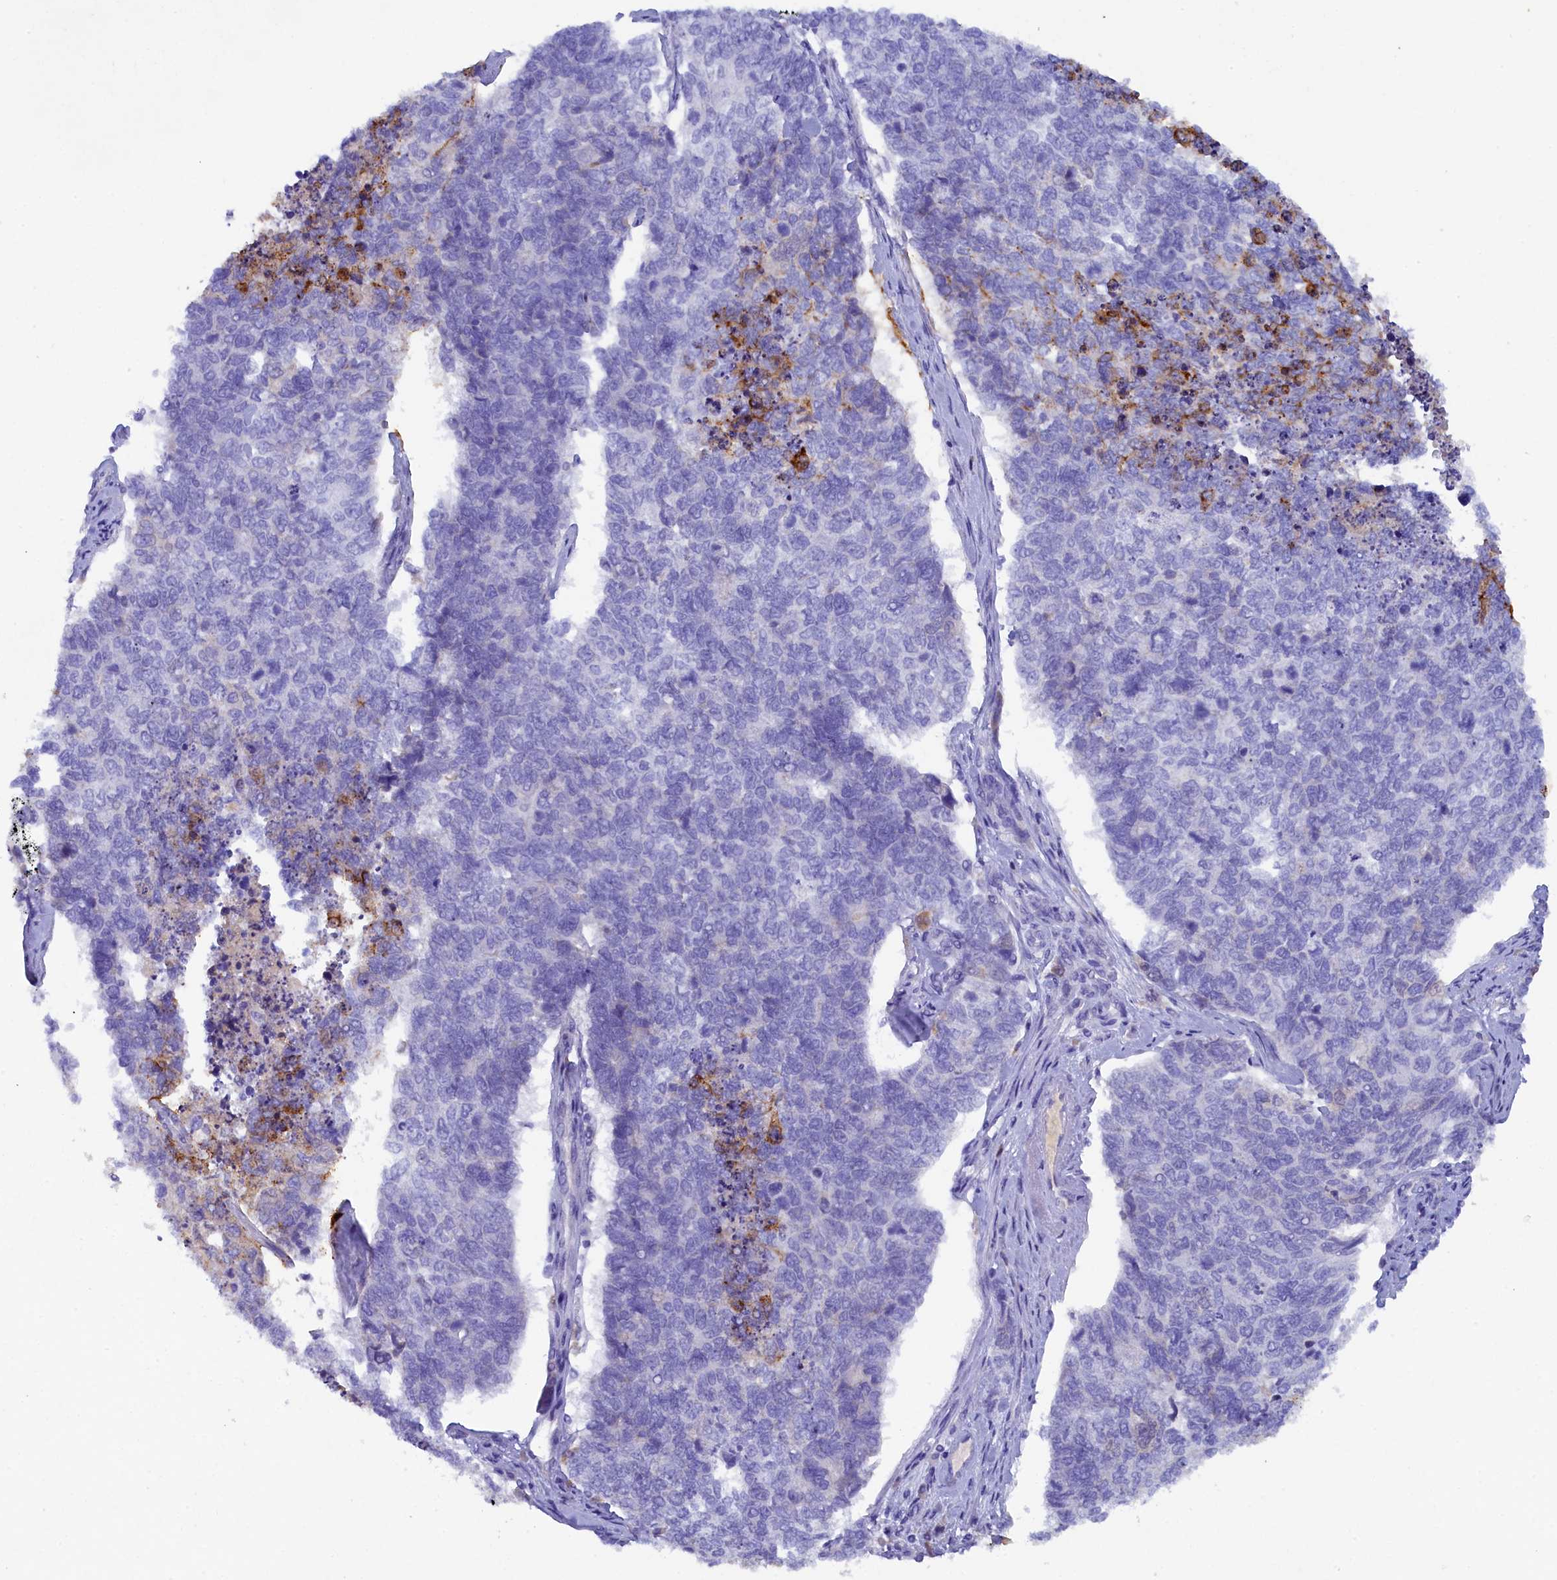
{"staining": {"intensity": "negative", "quantity": "none", "location": "none"}, "tissue": "cervical cancer", "cell_type": "Tumor cells", "image_type": "cancer", "snomed": [{"axis": "morphology", "description": "Squamous cell carcinoma, NOS"}, {"axis": "topography", "description": "Cervix"}], "caption": "Tumor cells are negative for brown protein staining in cervical squamous cell carcinoma. (DAB immunohistochemistry, high magnification).", "gene": "MYADML2", "patient": {"sex": "female", "age": 63}}